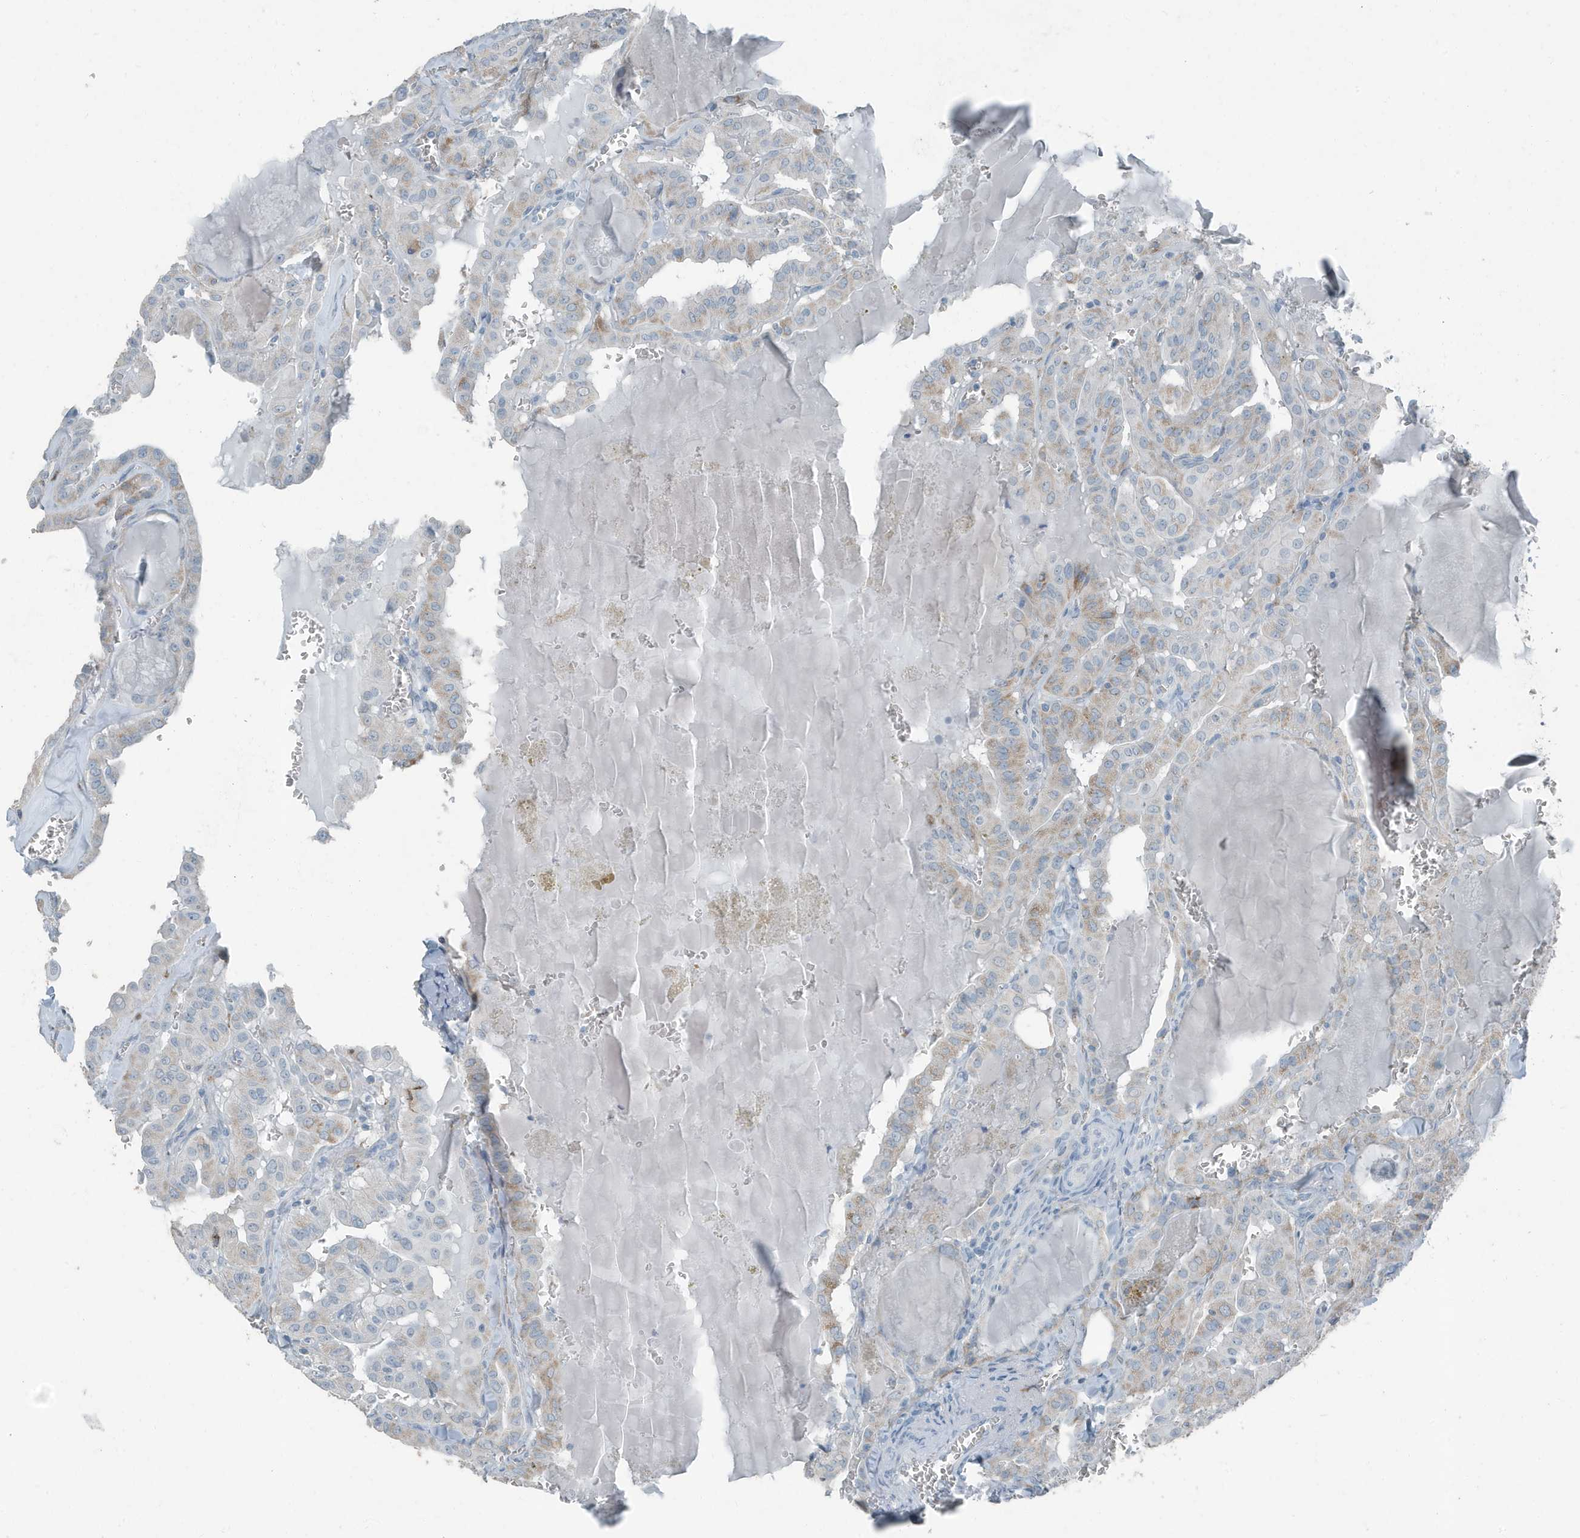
{"staining": {"intensity": "moderate", "quantity": "25%-75%", "location": "cytoplasmic/membranous"}, "tissue": "thyroid cancer", "cell_type": "Tumor cells", "image_type": "cancer", "snomed": [{"axis": "morphology", "description": "Papillary adenocarcinoma, NOS"}, {"axis": "topography", "description": "Thyroid gland"}], "caption": "A micrograph showing moderate cytoplasmic/membranous positivity in about 25%-75% of tumor cells in papillary adenocarcinoma (thyroid), as visualized by brown immunohistochemical staining.", "gene": "FAM162A", "patient": {"sex": "male", "age": 52}}